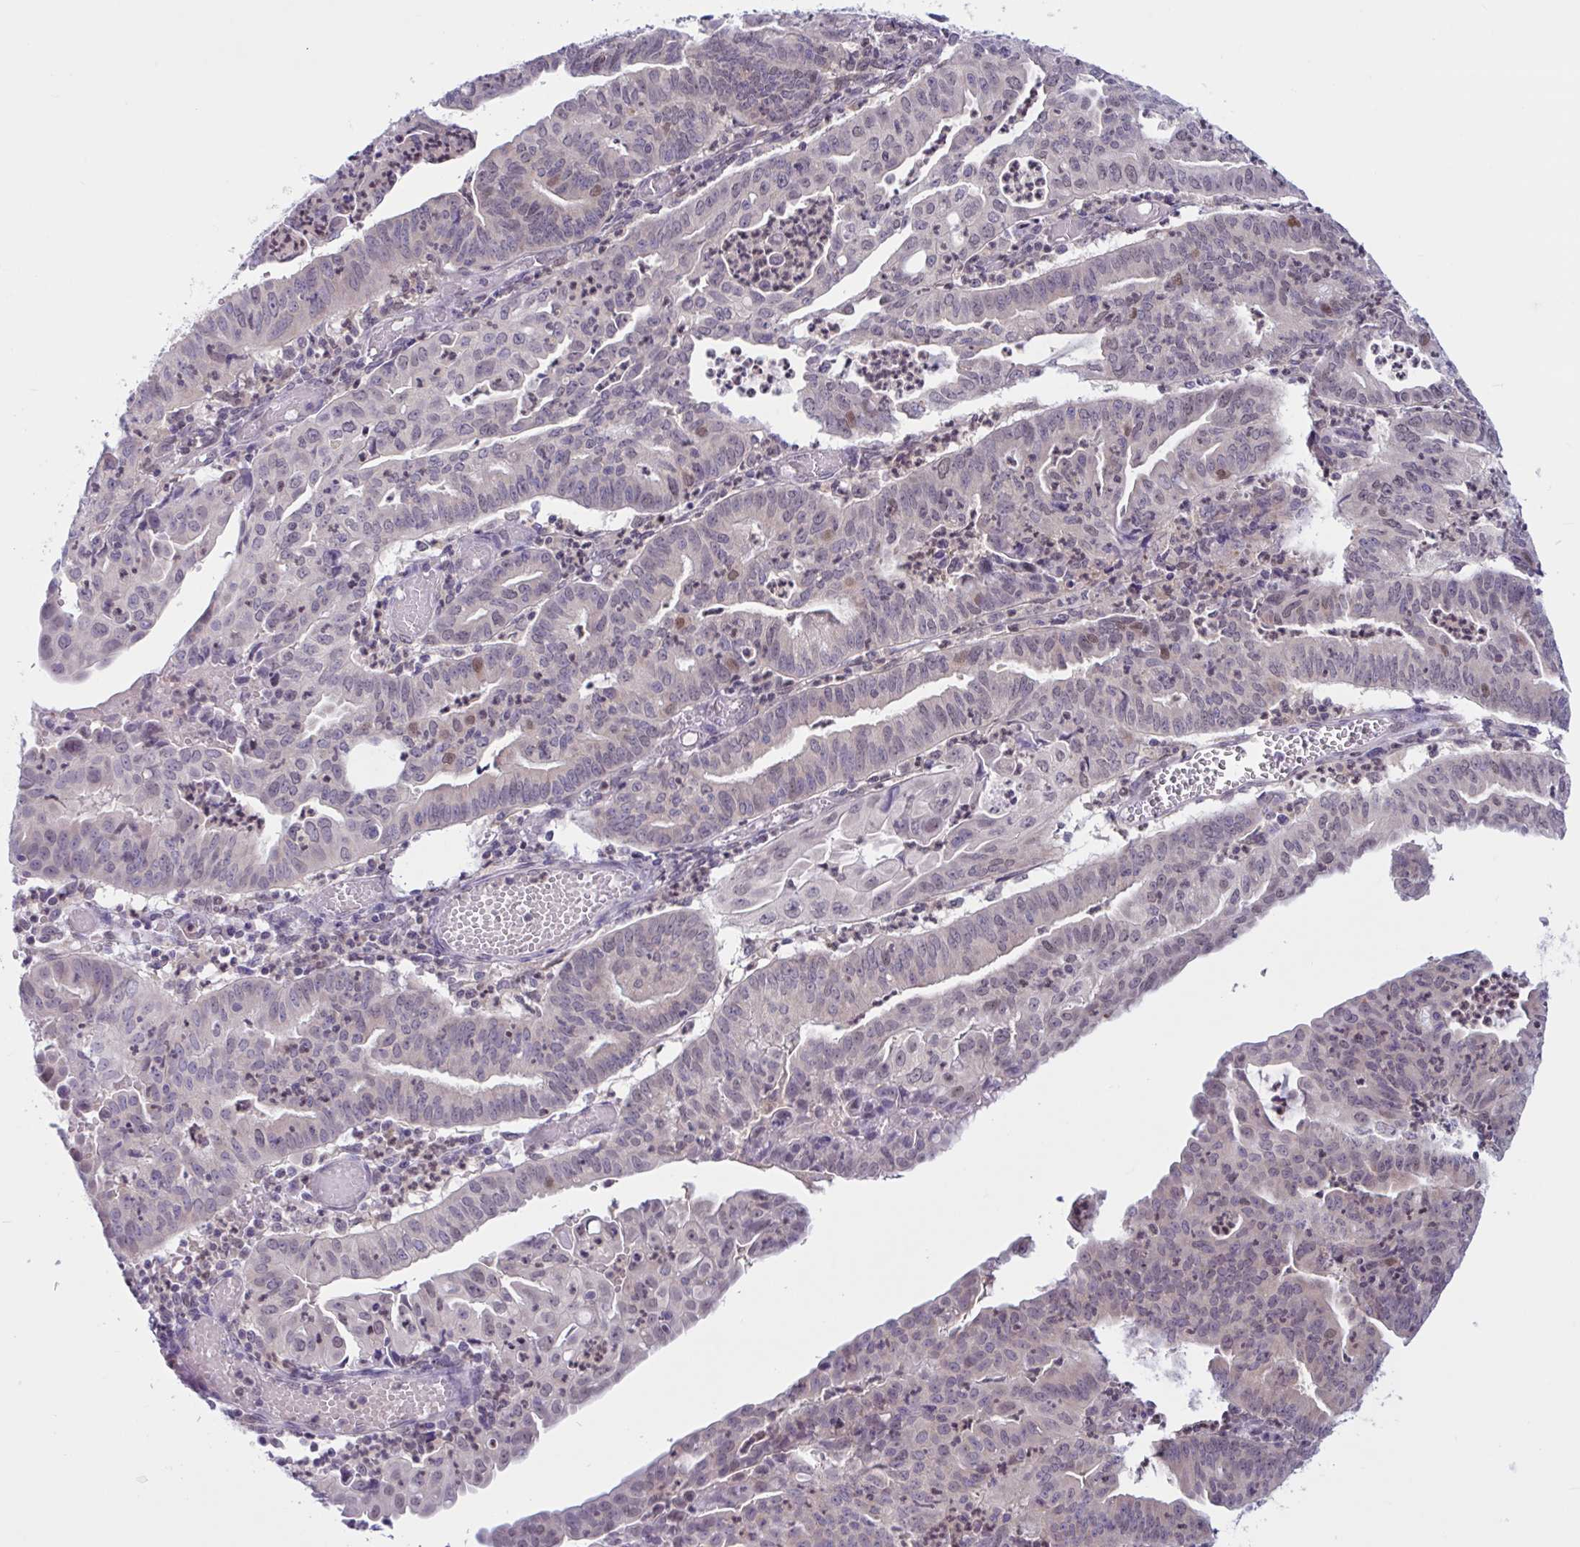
{"staining": {"intensity": "weak", "quantity": "<25%", "location": "nuclear"}, "tissue": "endometrial cancer", "cell_type": "Tumor cells", "image_type": "cancer", "snomed": [{"axis": "morphology", "description": "Adenocarcinoma, NOS"}, {"axis": "topography", "description": "Endometrium"}], "caption": "This is a histopathology image of IHC staining of endometrial adenocarcinoma, which shows no positivity in tumor cells.", "gene": "TSN", "patient": {"sex": "female", "age": 60}}